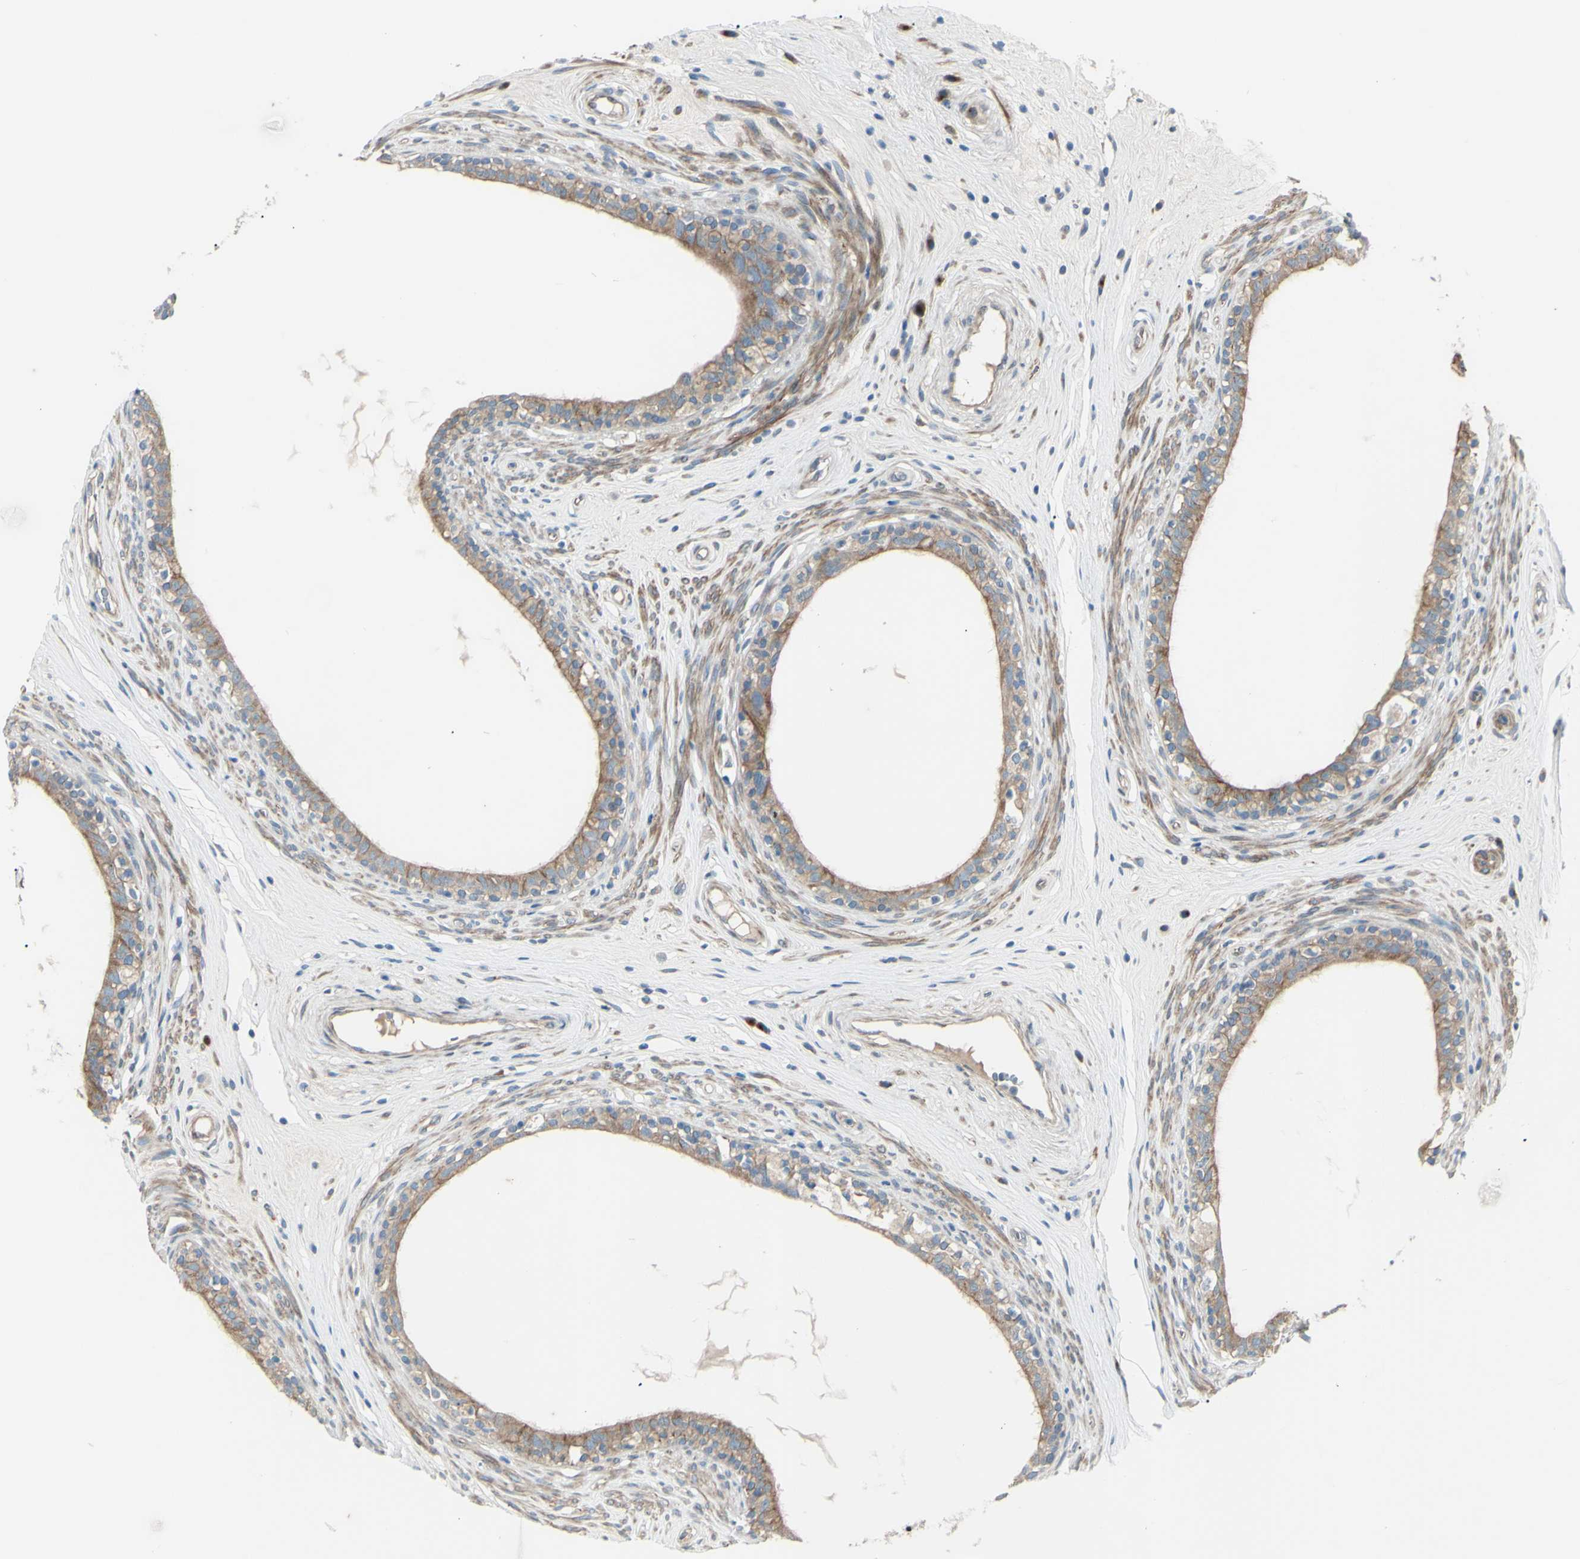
{"staining": {"intensity": "moderate", "quantity": ">75%", "location": "cytoplasmic/membranous"}, "tissue": "epididymis", "cell_type": "Glandular cells", "image_type": "normal", "snomed": [{"axis": "morphology", "description": "Normal tissue, NOS"}, {"axis": "morphology", "description": "Inflammation, NOS"}, {"axis": "topography", "description": "Epididymis"}], "caption": "Benign epididymis was stained to show a protein in brown. There is medium levels of moderate cytoplasmic/membranous positivity in about >75% of glandular cells.", "gene": "LRRK1", "patient": {"sex": "male", "age": 84}}